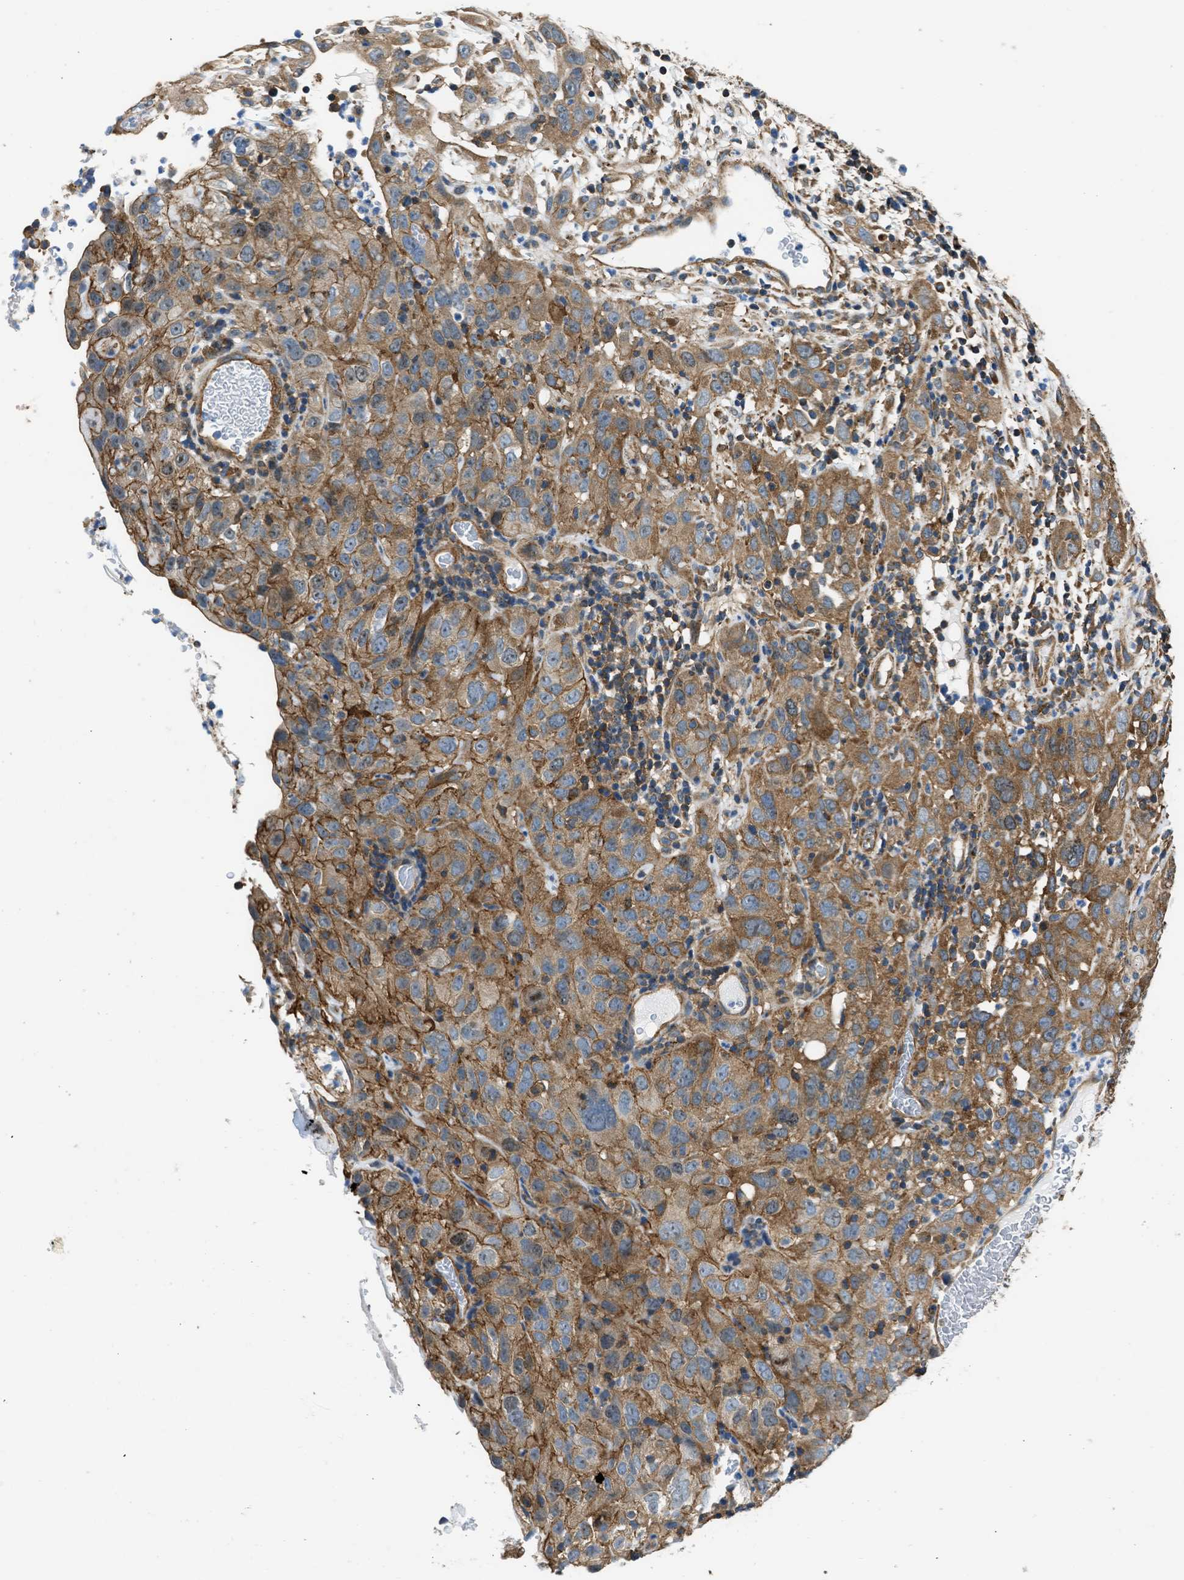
{"staining": {"intensity": "moderate", "quantity": ">75%", "location": "cytoplasmic/membranous"}, "tissue": "cervical cancer", "cell_type": "Tumor cells", "image_type": "cancer", "snomed": [{"axis": "morphology", "description": "Squamous cell carcinoma, NOS"}, {"axis": "topography", "description": "Cervix"}], "caption": "An immunohistochemistry (IHC) image of tumor tissue is shown. Protein staining in brown labels moderate cytoplasmic/membranous positivity in cervical cancer (squamous cell carcinoma) within tumor cells. The staining was performed using DAB (3,3'-diaminobenzidine), with brown indicating positive protein expression. Nuclei are stained blue with hematoxylin.", "gene": "SEPTIN2", "patient": {"sex": "female", "age": 32}}